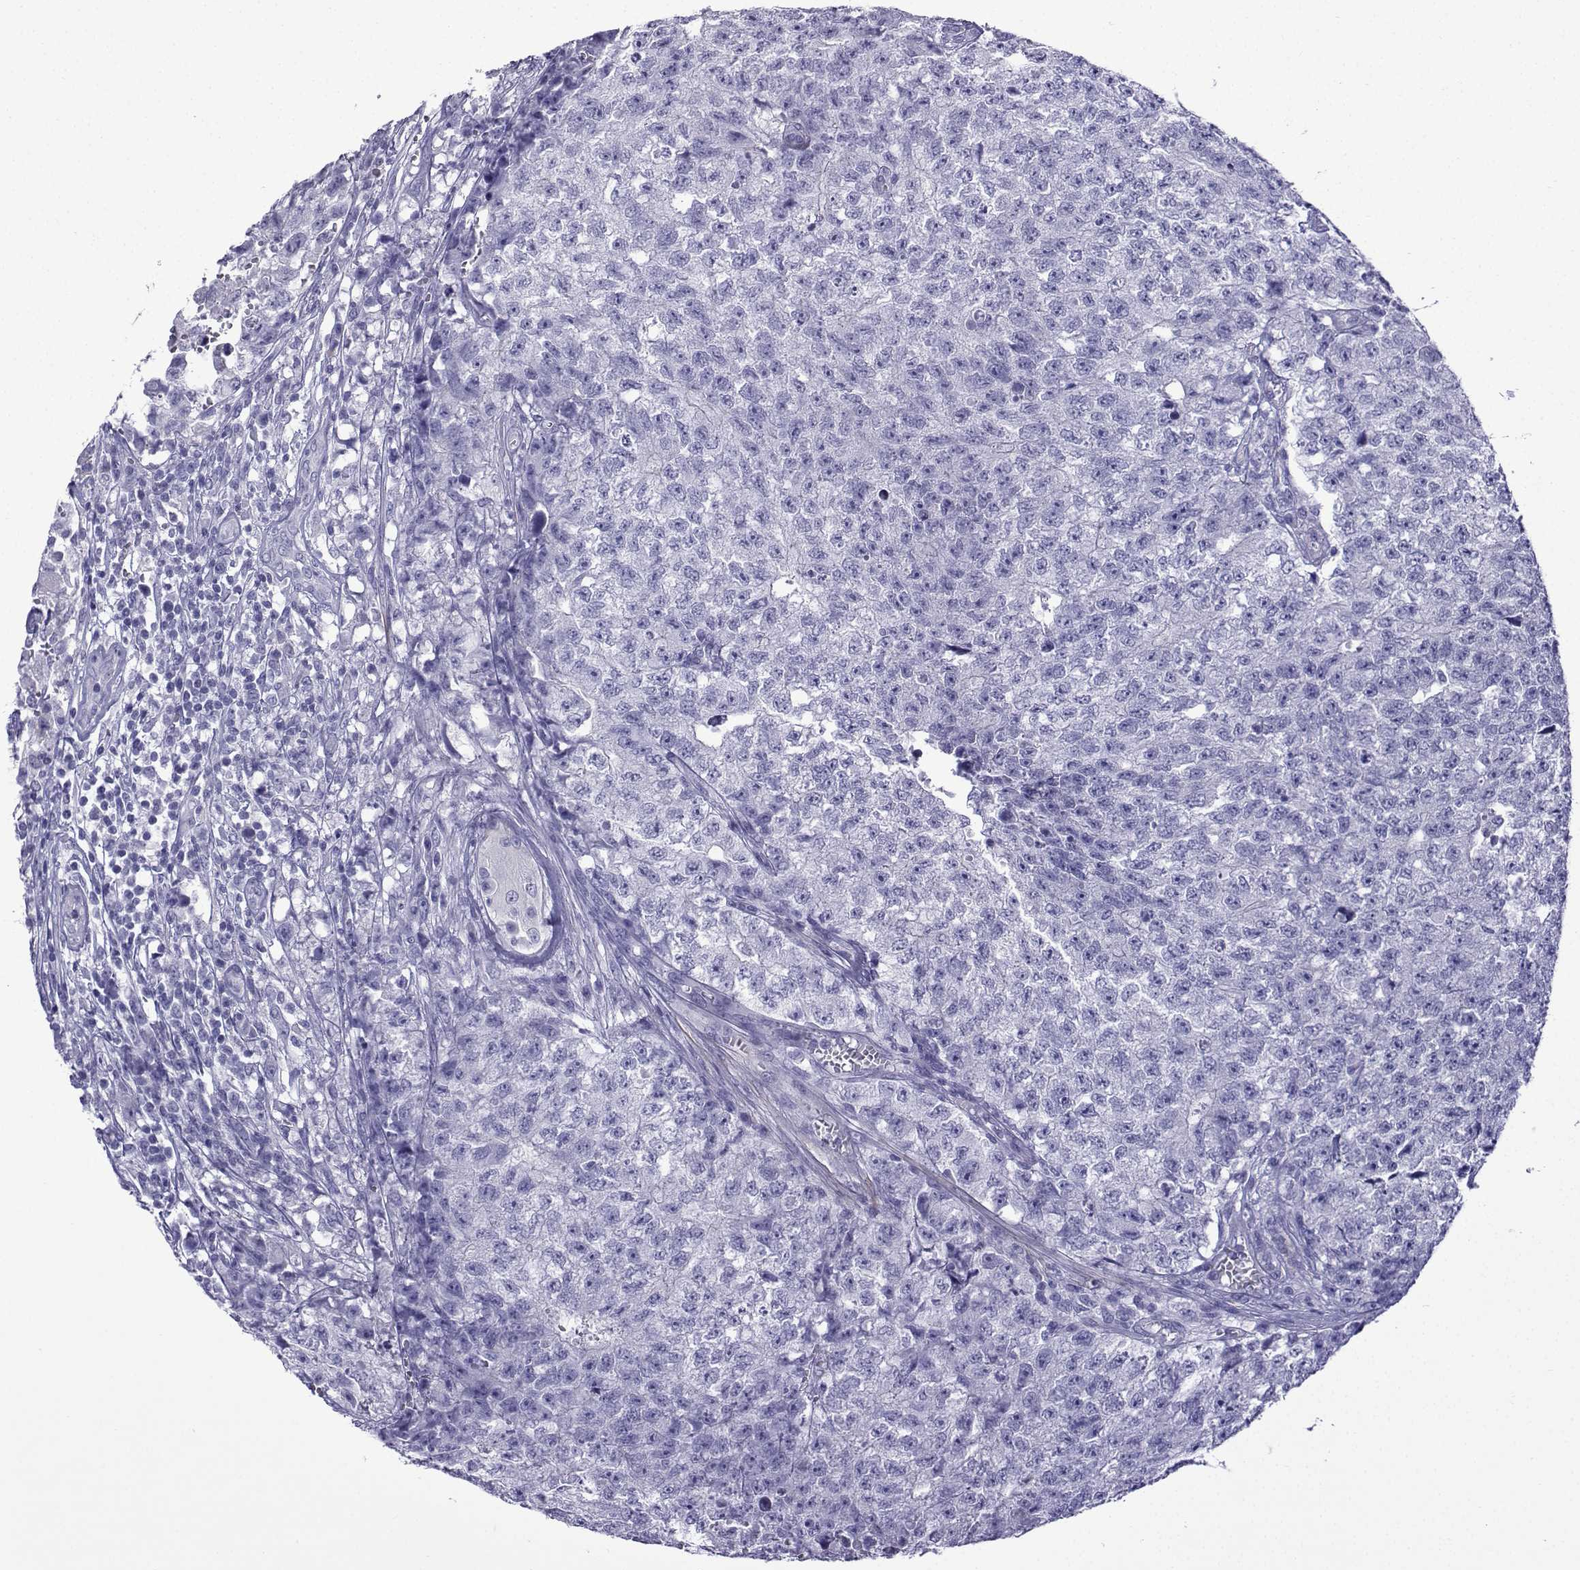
{"staining": {"intensity": "negative", "quantity": "none", "location": "none"}, "tissue": "testis cancer", "cell_type": "Tumor cells", "image_type": "cancer", "snomed": [{"axis": "morphology", "description": "Seminoma, NOS"}, {"axis": "morphology", "description": "Carcinoma, Embryonal, NOS"}, {"axis": "topography", "description": "Testis"}], "caption": "Testis cancer was stained to show a protein in brown. There is no significant staining in tumor cells. The staining was performed using DAB to visualize the protein expression in brown, while the nuclei were stained in blue with hematoxylin (Magnification: 20x).", "gene": "KCNF1", "patient": {"sex": "male", "age": 22}}